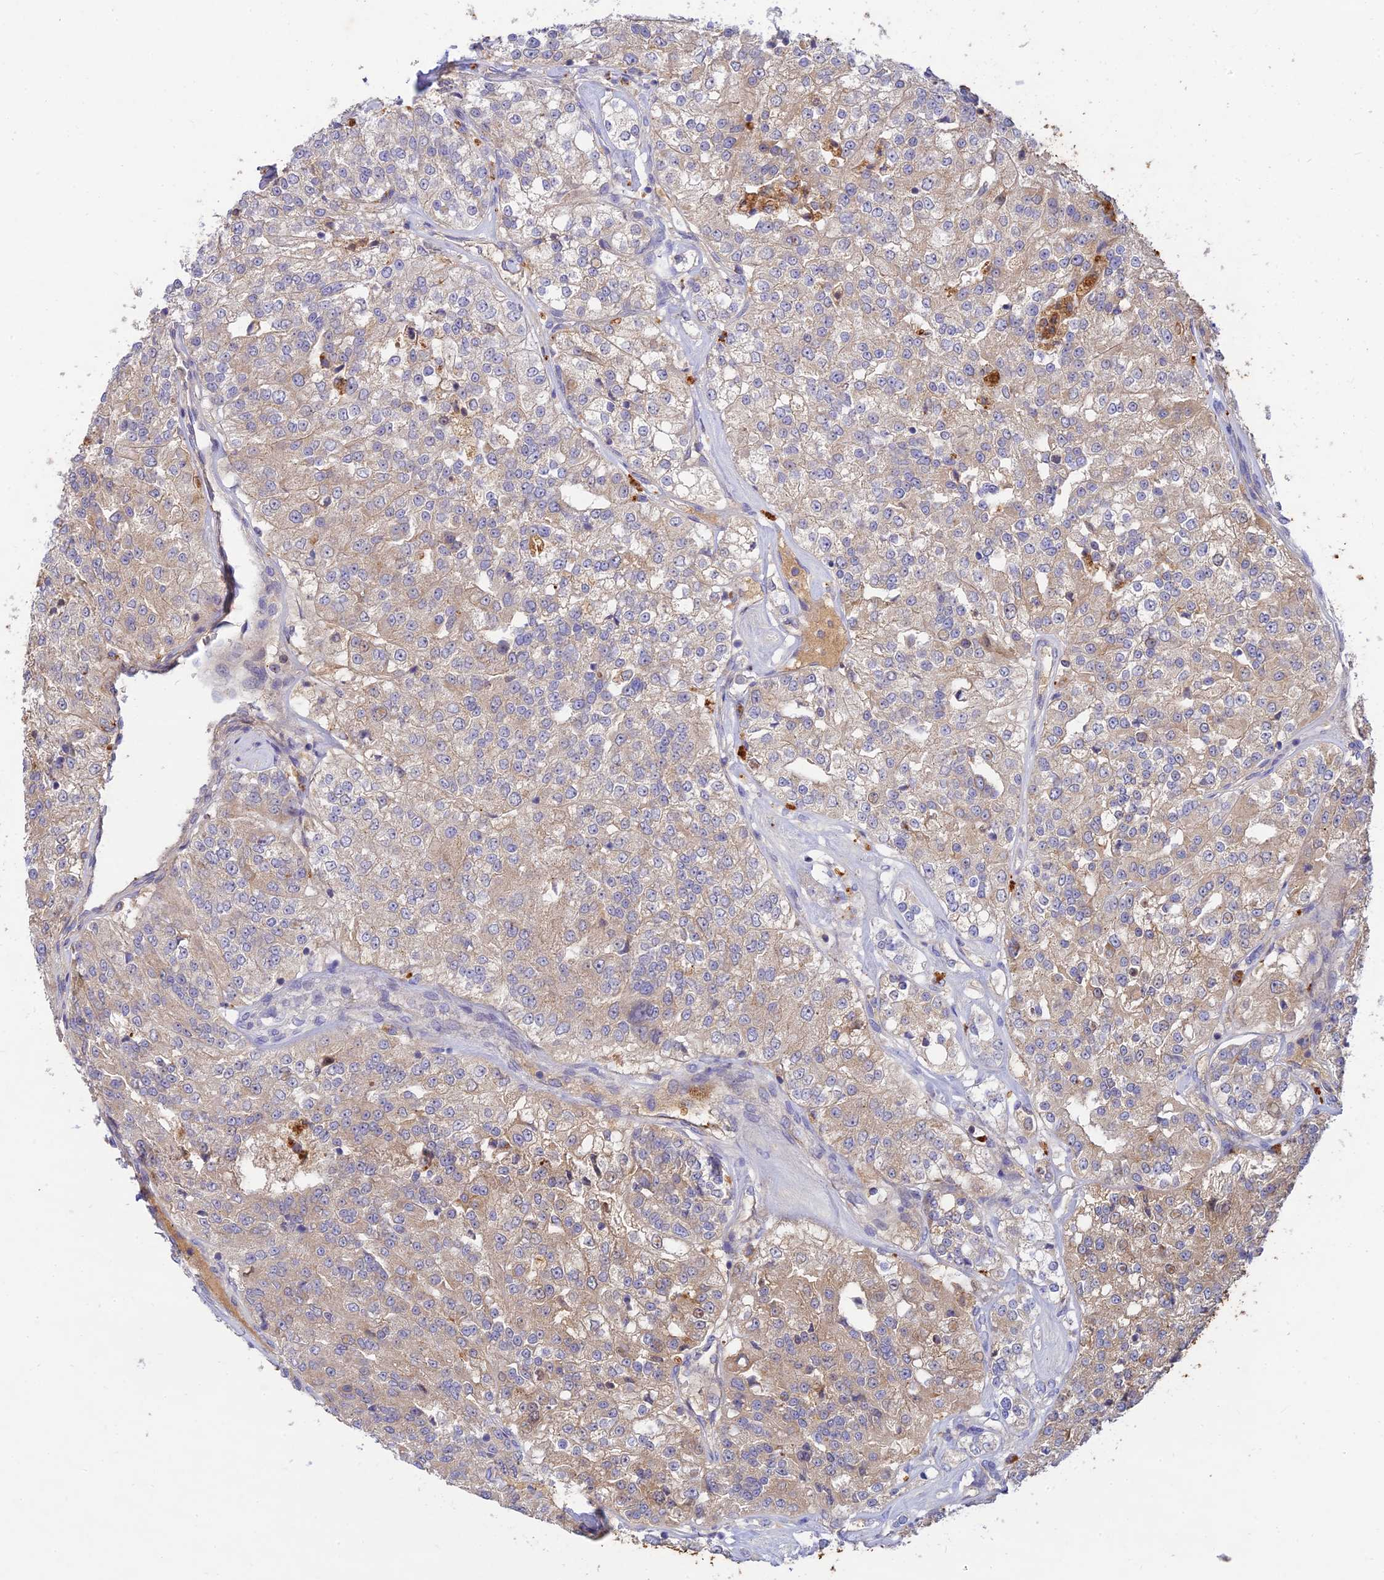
{"staining": {"intensity": "weak", "quantity": "25%-75%", "location": "cytoplasmic/membranous"}, "tissue": "renal cancer", "cell_type": "Tumor cells", "image_type": "cancer", "snomed": [{"axis": "morphology", "description": "Adenocarcinoma, NOS"}, {"axis": "topography", "description": "Kidney"}], "caption": "IHC image of neoplastic tissue: adenocarcinoma (renal) stained using IHC shows low levels of weak protein expression localized specifically in the cytoplasmic/membranous of tumor cells, appearing as a cytoplasmic/membranous brown color.", "gene": "ACSM5", "patient": {"sex": "female", "age": 63}}